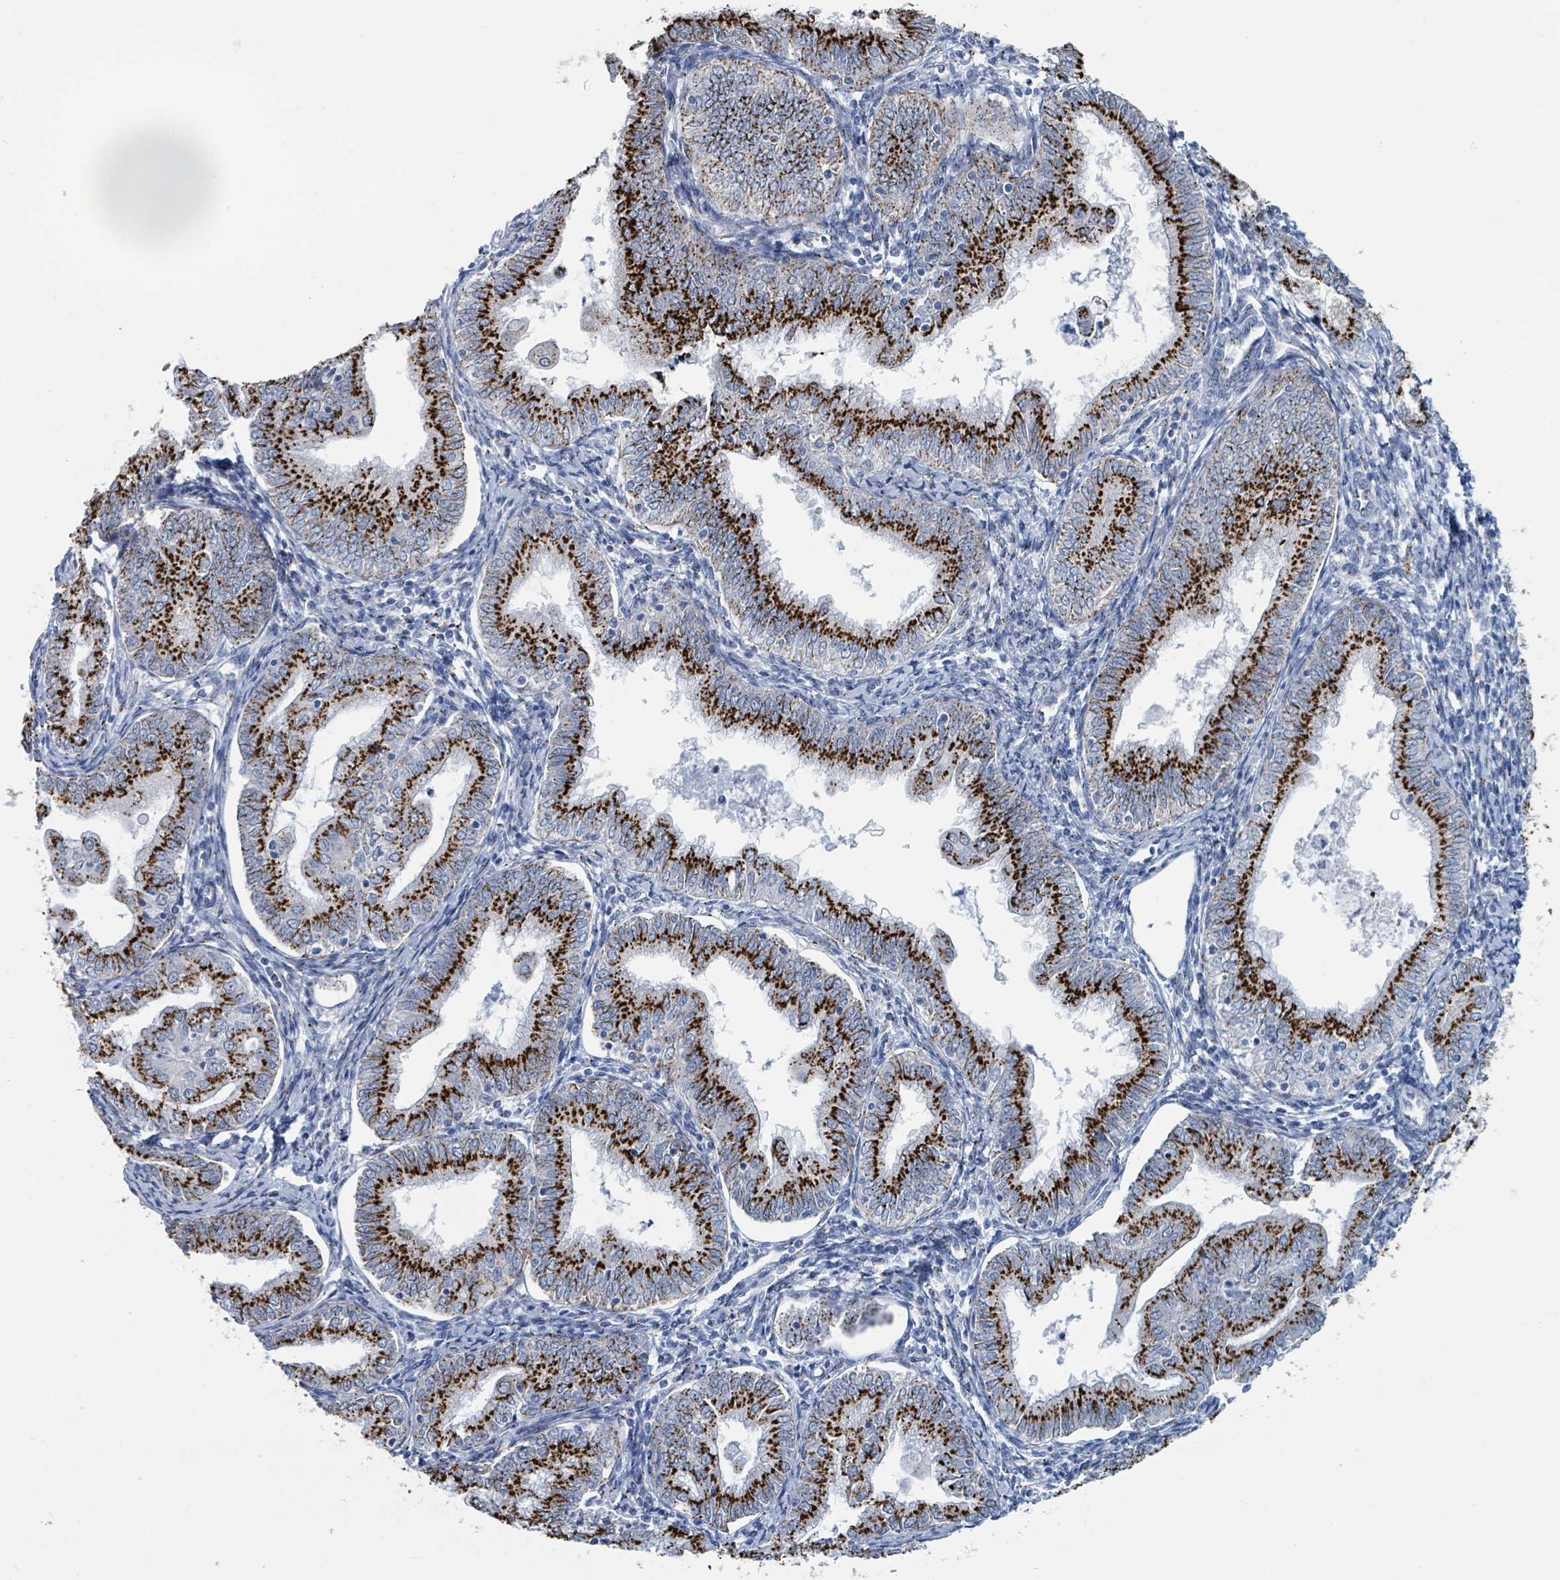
{"staining": {"intensity": "strong", "quantity": ">75%", "location": "cytoplasmic/membranous"}, "tissue": "endometrial cancer", "cell_type": "Tumor cells", "image_type": "cancer", "snomed": [{"axis": "morphology", "description": "Adenocarcinoma, NOS"}, {"axis": "topography", "description": "Endometrium"}], "caption": "This is a photomicrograph of IHC staining of endometrial cancer, which shows strong positivity in the cytoplasmic/membranous of tumor cells.", "gene": "DCAF5", "patient": {"sex": "female", "age": 55}}